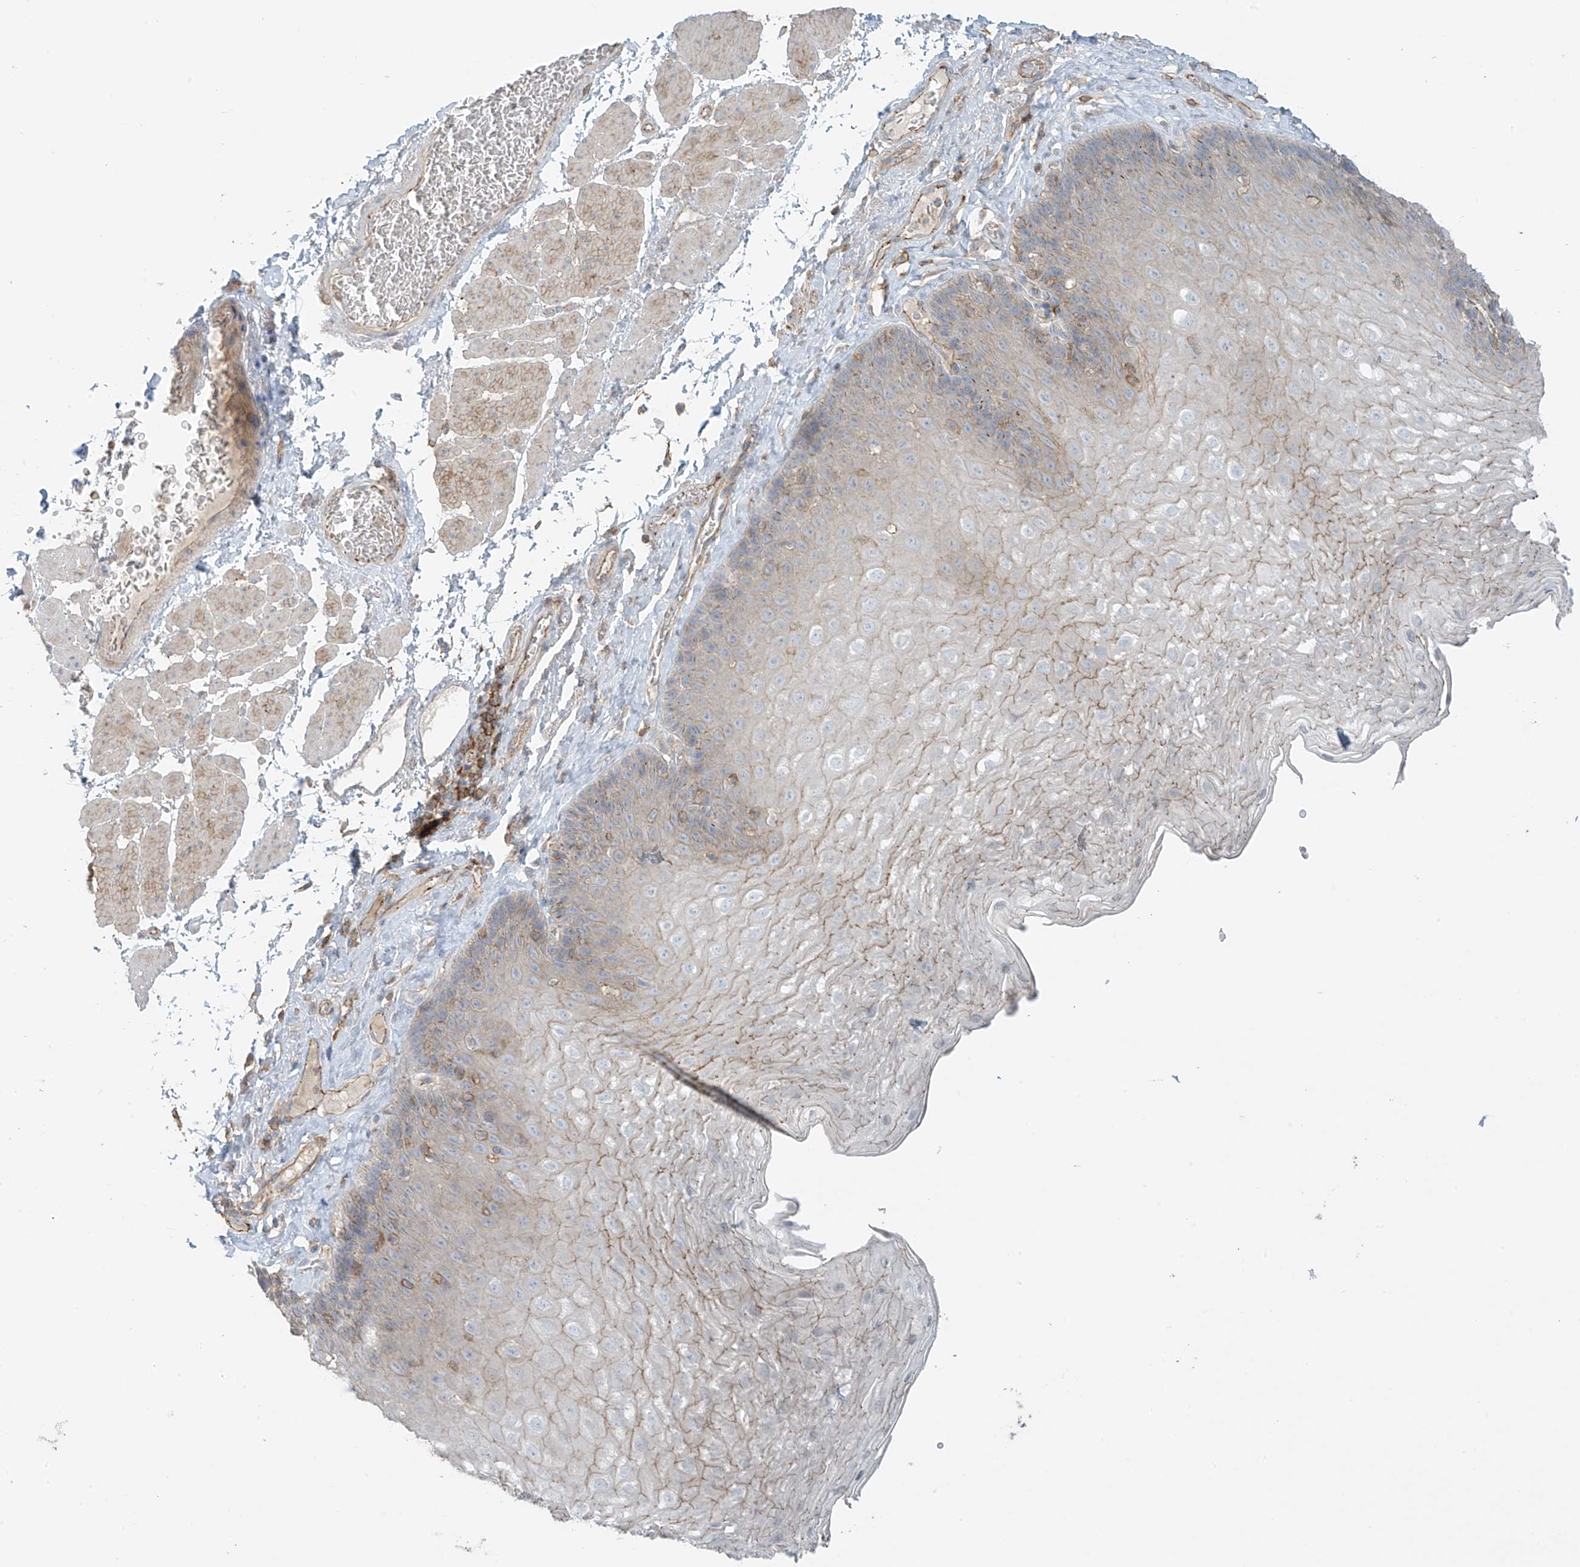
{"staining": {"intensity": "weak", "quantity": "<25%", "location": "cytoplasmic/membranous"}, "tissue": "esophagus", "cell_type": "Squamous epithelial cells", "image_type": "normal", "snomed": [{"axis": "morphology", "description": "Normal tissue, NOS"}, {"axis": "topography", "description": "Esophagus"}], "caption": "DAB (3,3'-diaminobenzidine) immunohistochemical staining of unremarkable esophagus reveals no significant staining in squamous epithelial cells. The staining is performed using DAB (3,3'-diaminobenzidine) brown chromogen with nuclei counter-stained in using hematoxylin.", "gene": "SLC9A2", "patient": {"sex": "female", "age": 66}}